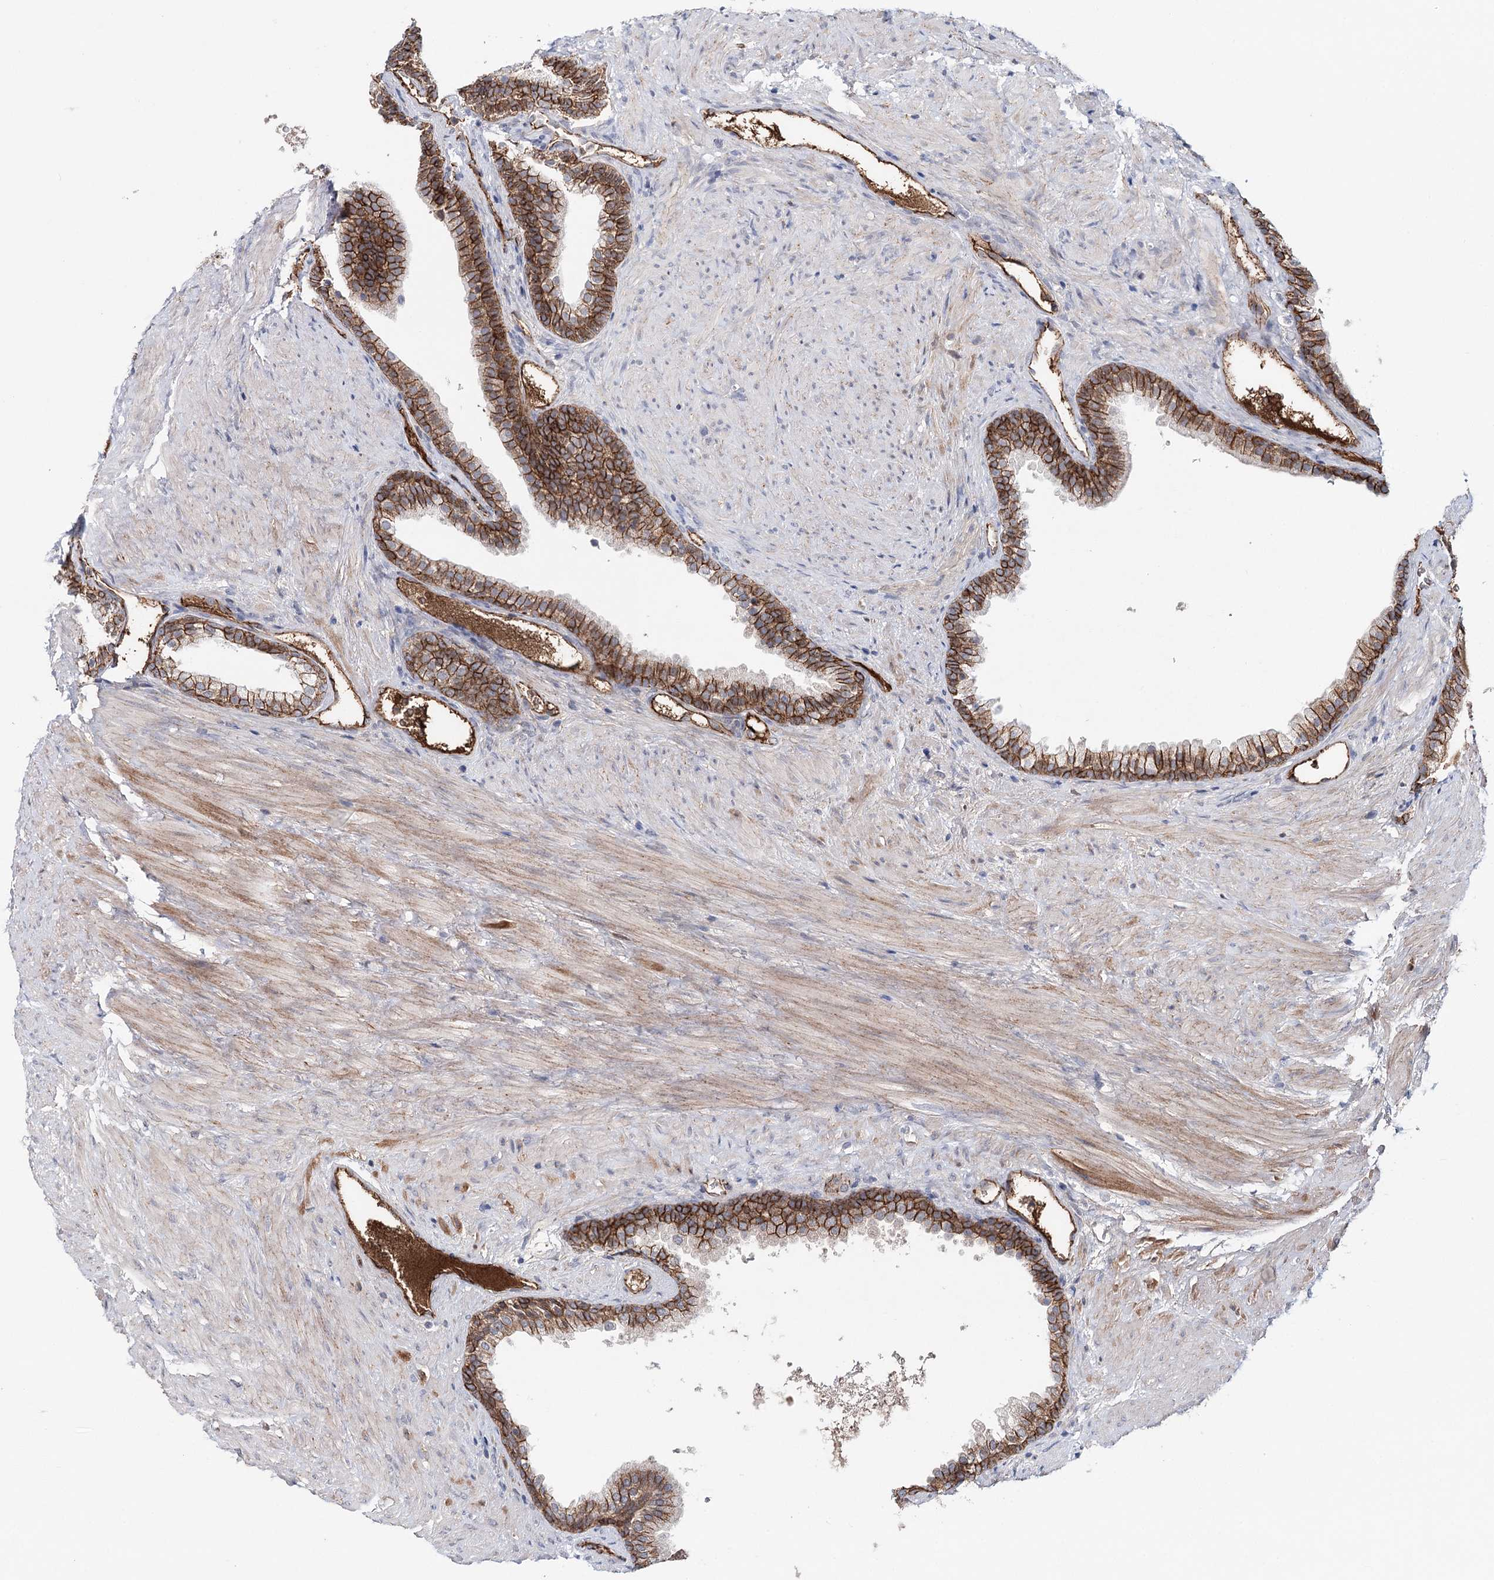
{"staining": {"intensity": "strong", "quantity": ">75%", "location": "cytoplasmic/membranous"}, "tissue": "prostate", "cell_type": "Glandular cells", "image_type": "normal", "snomed": [{"axis": "morphology", "description": "Normal tissue, NOS"}, {"axis": "topography", "description": "Prostate"}], "caption": "Approximately >75% of glandular cells in benign prostate exhibit strong cytoplasmic/membranous protein staining as visualized by brown immunohistochemical staining.", "gene": "PKP4", "patient": {"sex": "male", "age": 76}}